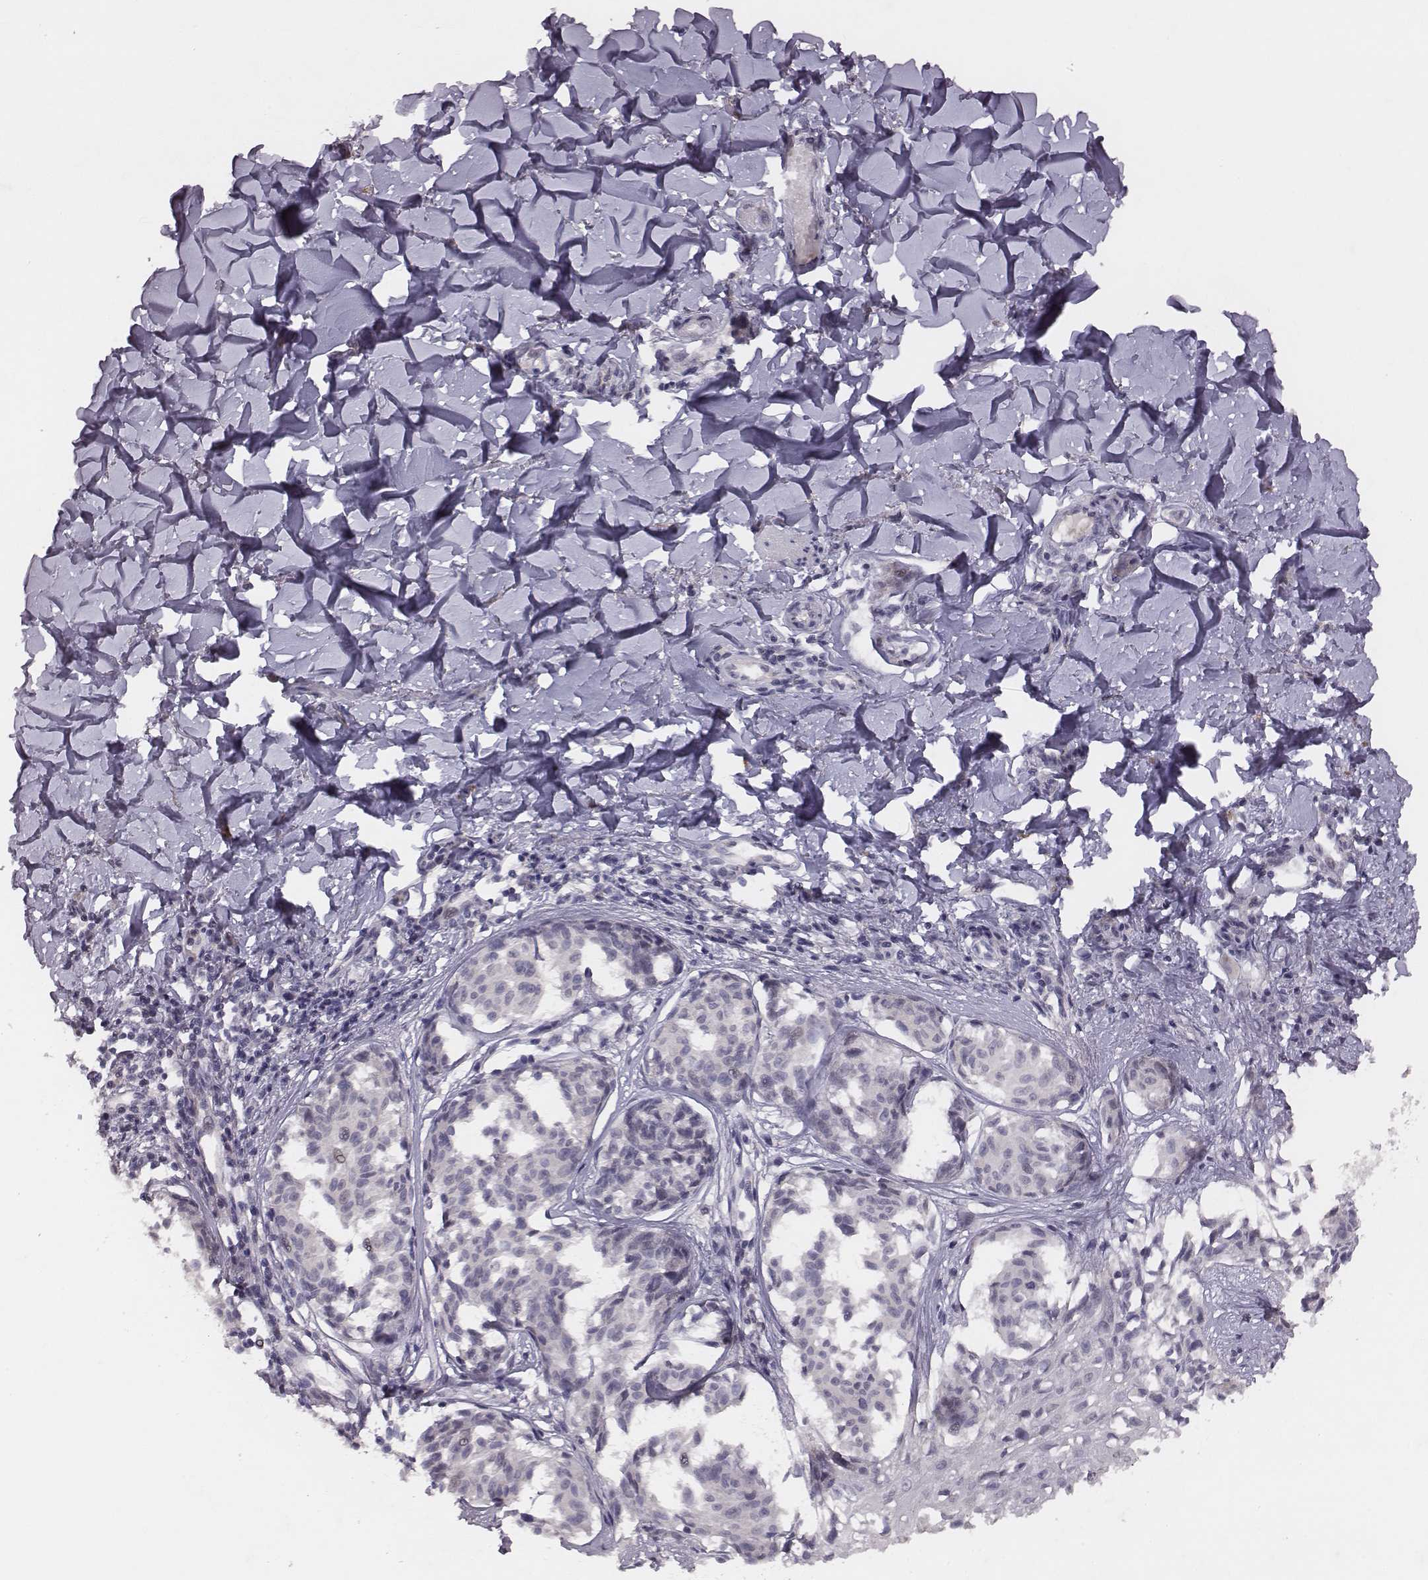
{"staining": {"intensity": "negative", "quantity": "none", "location": "none"}, "tissue": "melanoma", "cell_type": "Tumor cells", "image_type": "cancer", "snomed": [{"axis": "morphology", "description": "Malignant melanoma, NOS"}, {"axis": "topography", "description": "Skin"}], "caption": "Micrograph shows no significant protein staining in tumor cells of melanoma. (DAB immunohistochemistry, high magnification).", "gene": "SLC22A6", "patient": {"sex": "male", "age": 51}}